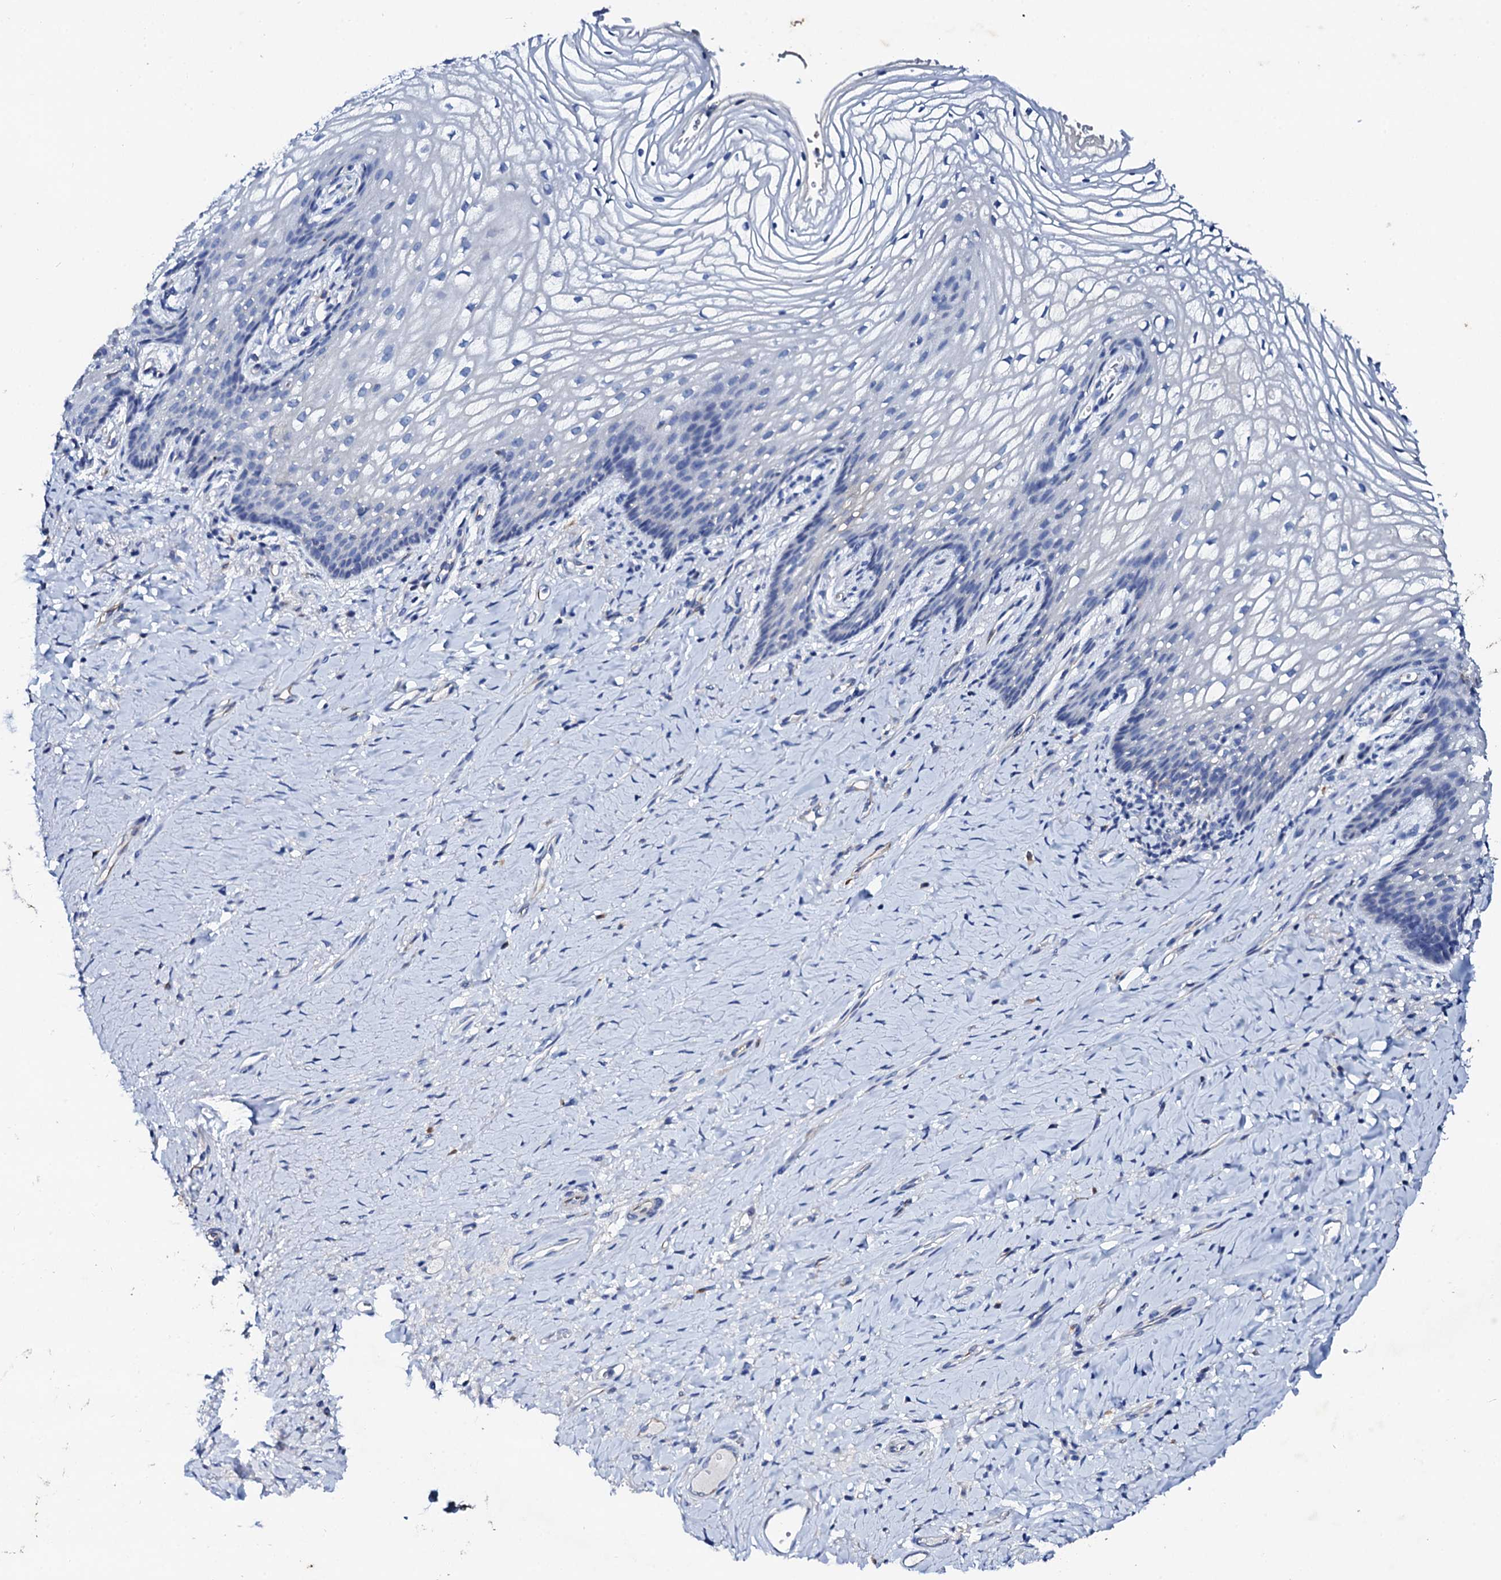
{"staining": {"intensity": "negative", "quantity": "none", "location": "none"}, "tissue": "vagina", "cell_type": "Squamous epithelial cells", "image_type": "normal", "snomed": [{"axis": "morphology", "description": "Normal tissue, NOS"}, {"axis": "topography", "description": "Vagina"}], "caption": "IHC of benign human vagina exhibits no staining in squamous epithelial cells.", "gene": "GLB1L3", "patient": {"sex": "female", "age": 60}}